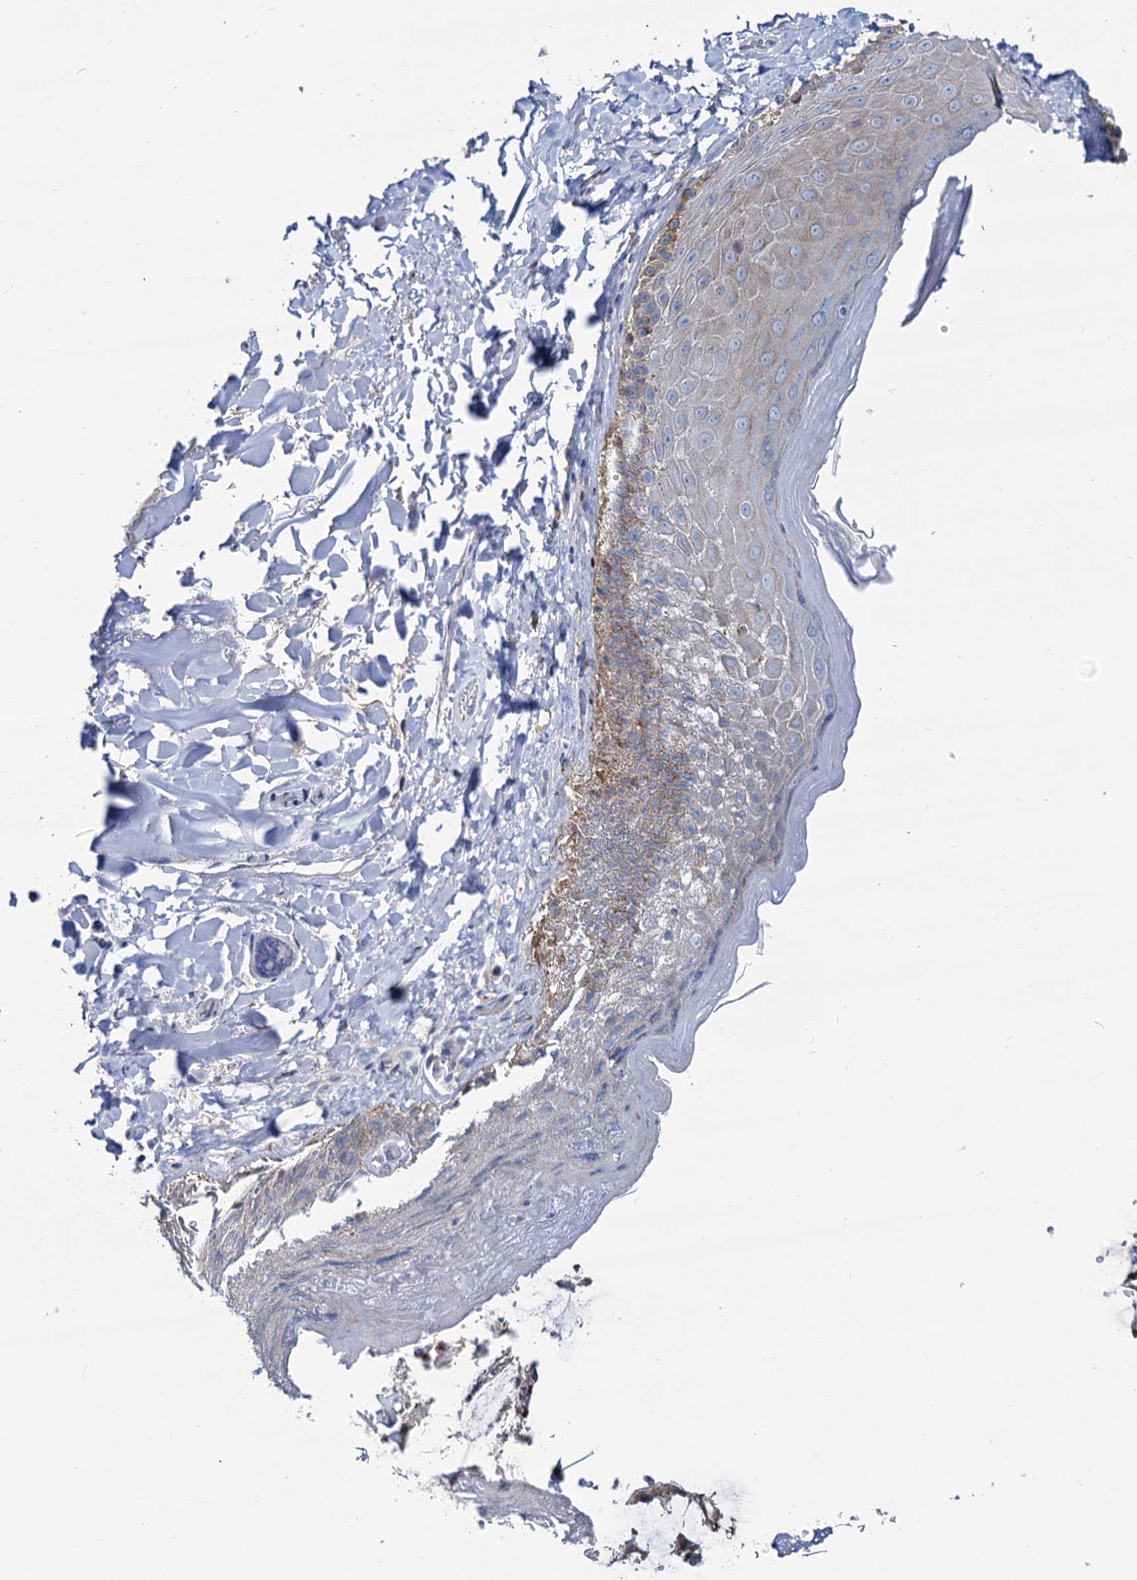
{"staining": {"intensity": "moderate", "quantity": "<25%", "location": "cytoplasmic/membranous"}, "tissue": "skin", "cell_type": "Epidermal cells", "image_type": "normal", "snomed": [{"axis": "morphology", "description": "Normal tissue, NOS"}, {"axis": "topography", "description": "Anal"}], "caption": "Benign skin displays moderate cytoplasmic/membranous staining in about <25% of epidermal cells (Stains: DAB (3,3'-diaminobenzidine) in brown, nuclei in blue, Microscopy: brightfield microscopy at high magnification)..", "gene": "LRCH4", "patient": {"sex": "male", "age": 44}}